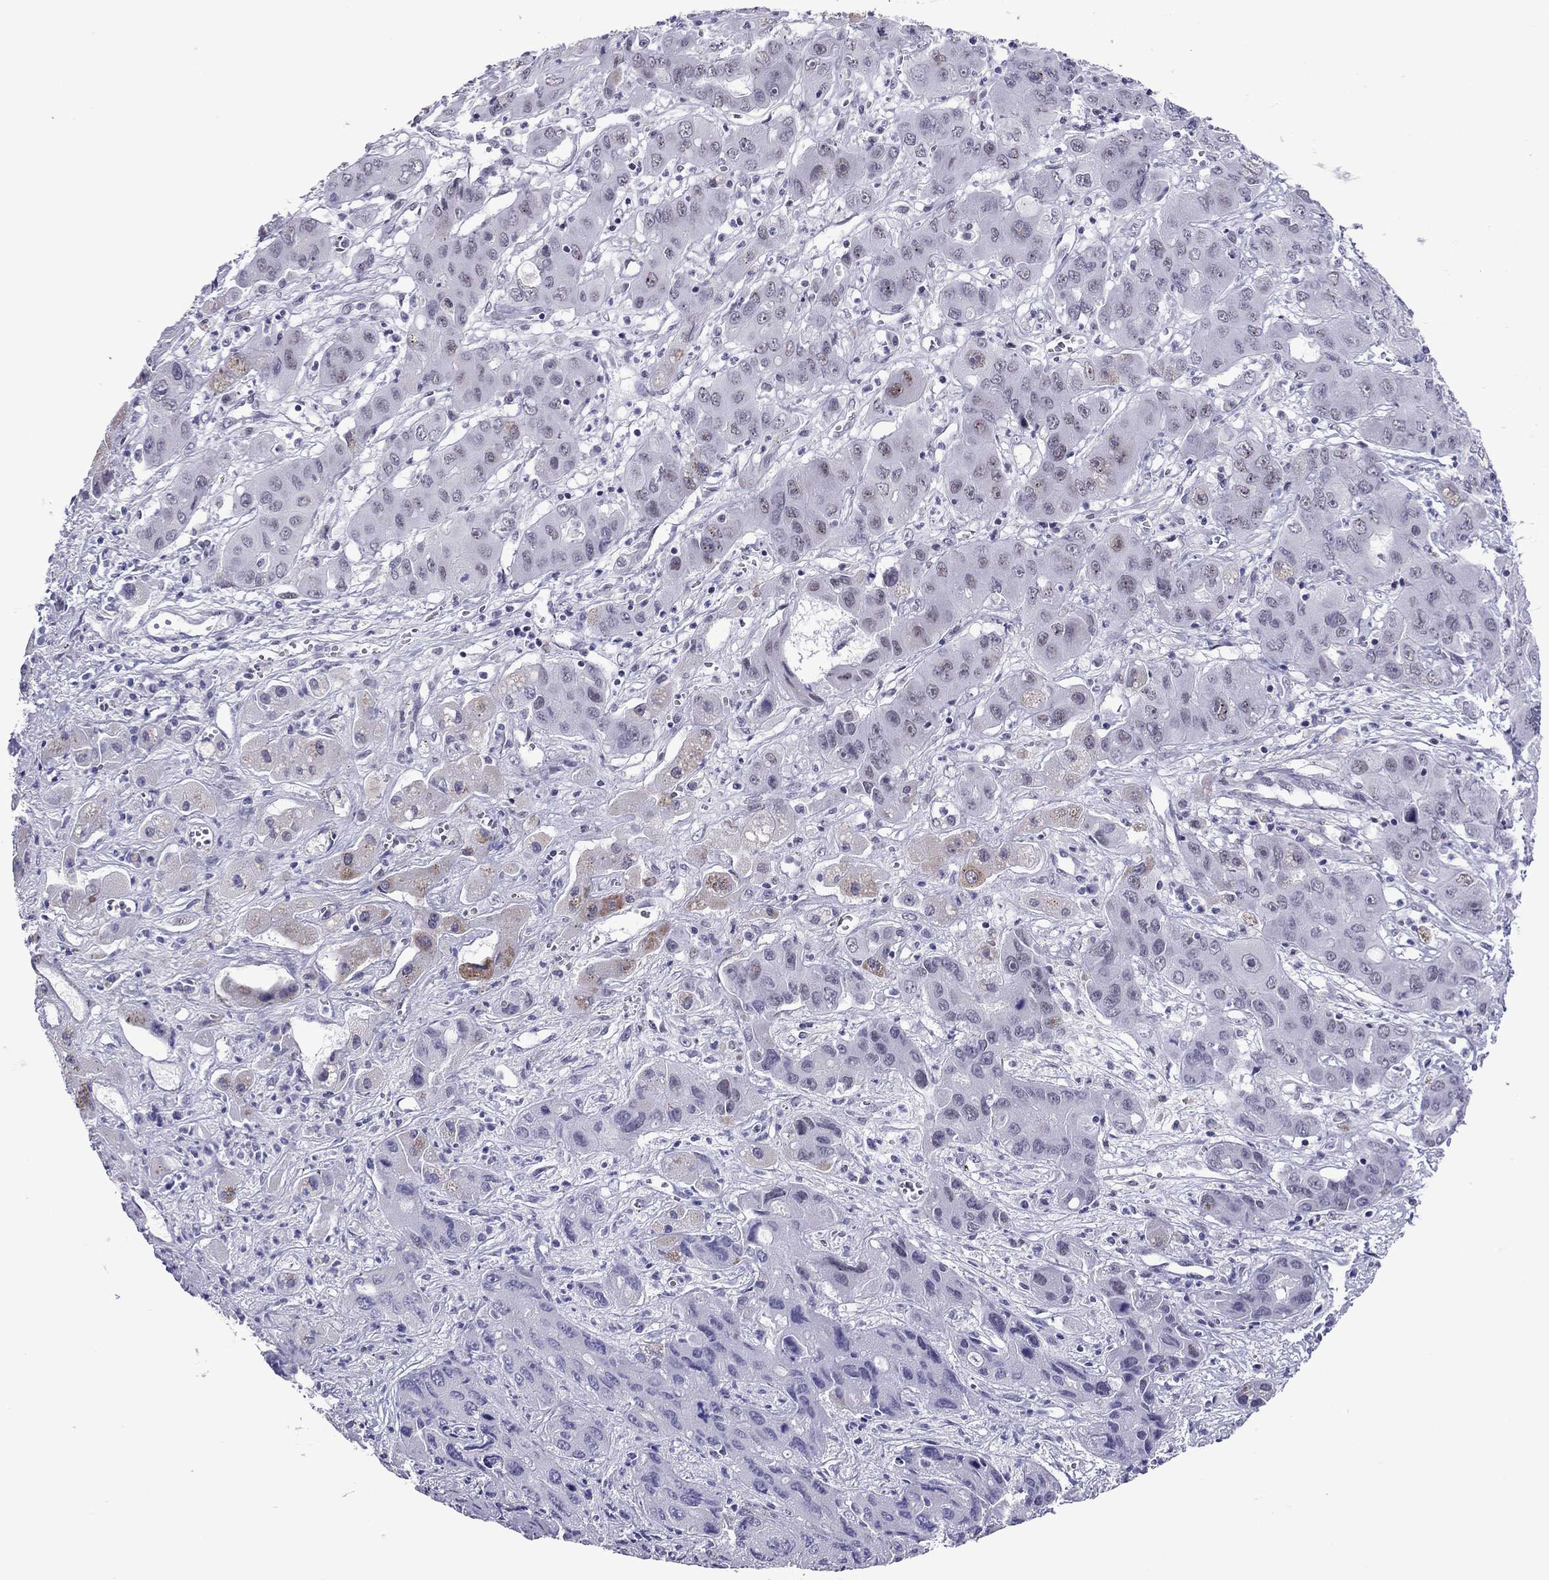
{"staining": {"intensity": "negative", "quantity": "none", "location": "none"}, "tissue": "liver cancer", "cell_type": "Tumor cells", "image_type": "cancer", "snomed": [{"axis": "morphology", "description": "Cholangiocarcinoma"}, {"axis": "topography", "description": "Liver"}], "caption": "Tumor cells show no significant staining in cholangiocarcinoma (liver).", "gene": "ZNF646", "patient": {"sex": "male", "age": 67}}